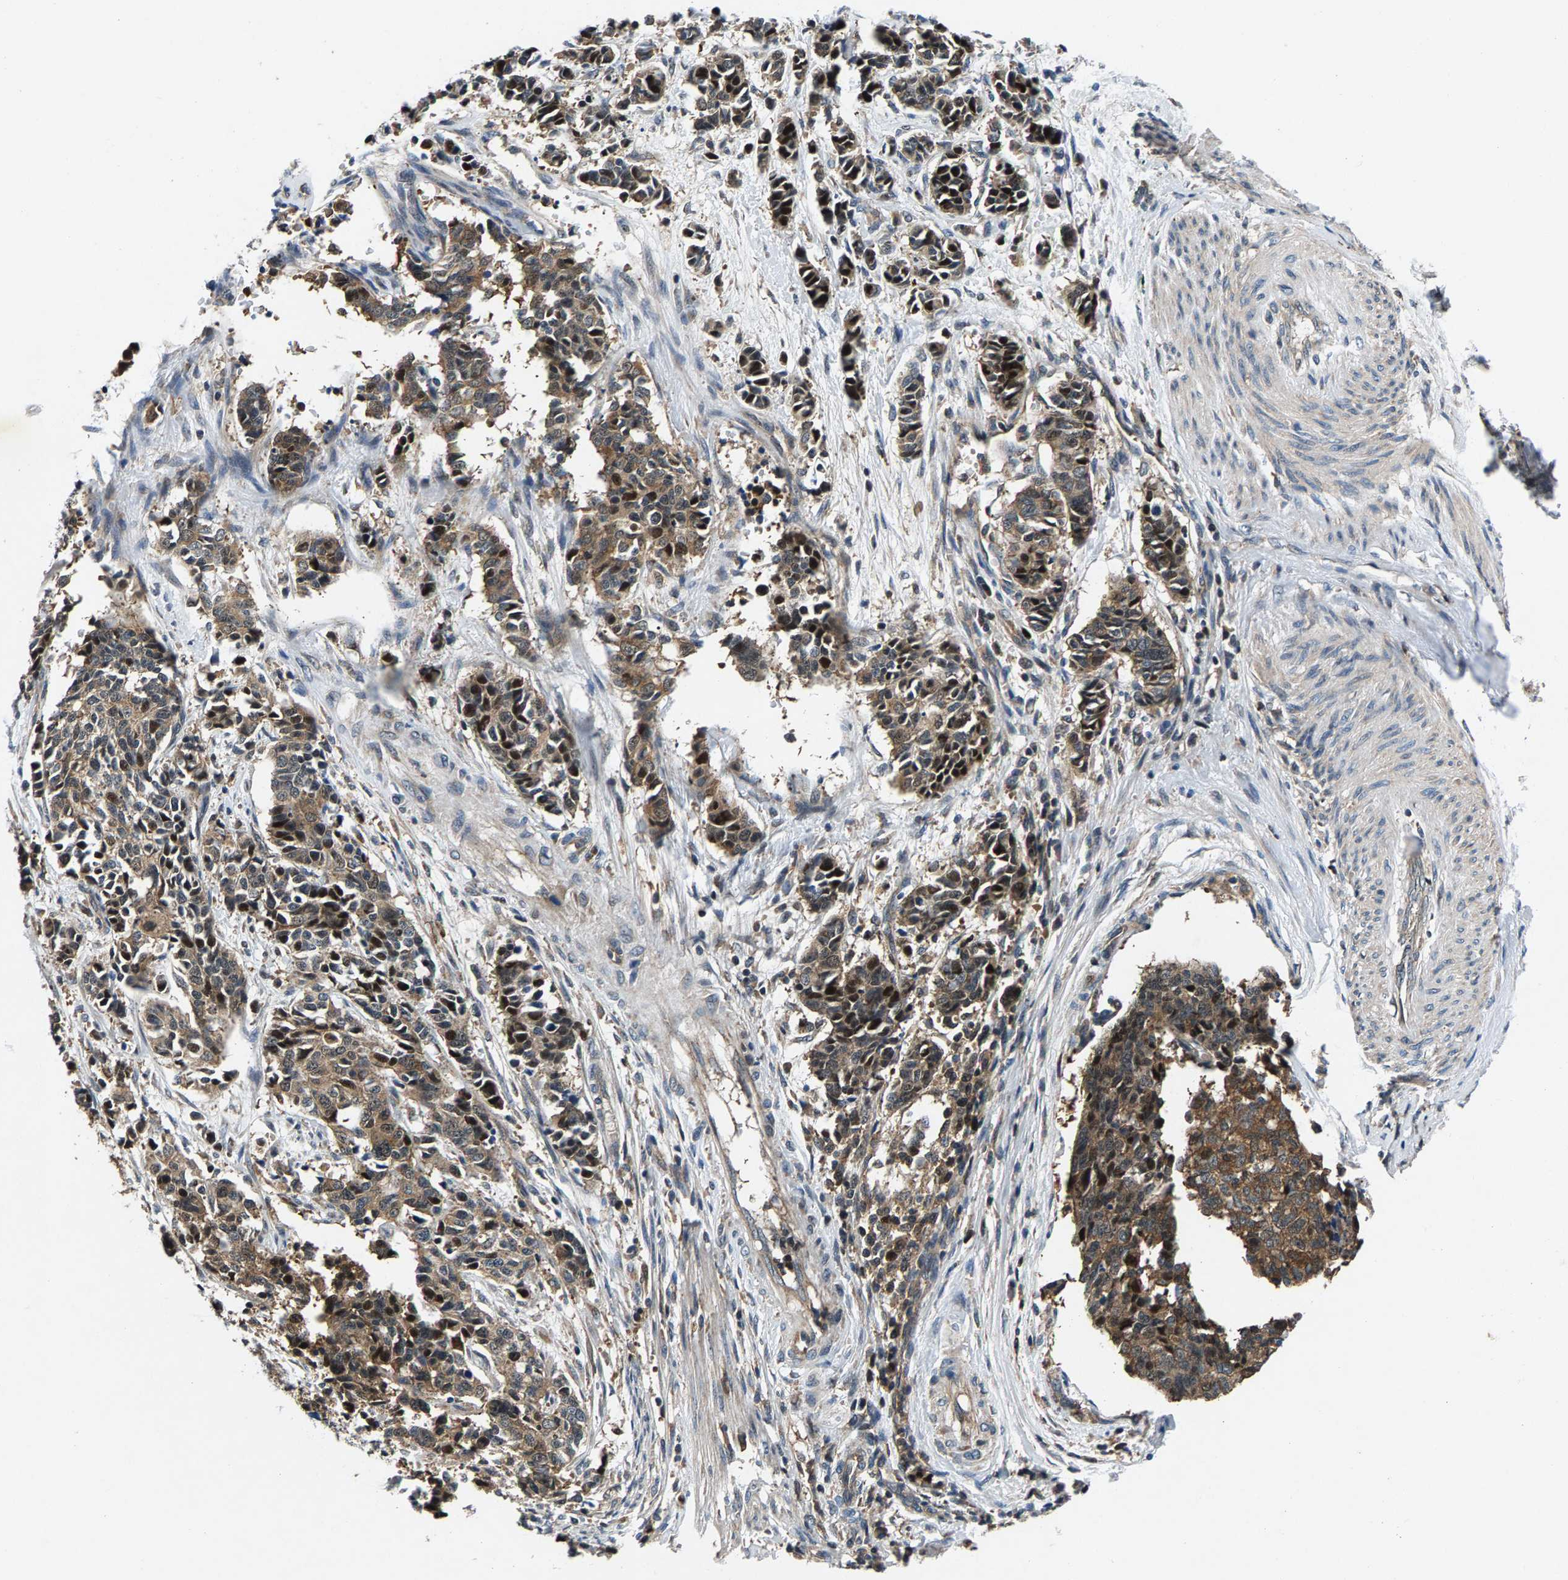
{"staining": {"intensity": "moderate", "quantity": ">75%", "location": "cytoplasmic/membranous,nuclear"}, "tissue": "cervical cancer", "cell_type": "Tumor cells", "image_type": "cancer", "snomed": [{"axis": "morphology", "description": "Normal tissue, NOS"}, {"axis": "morphology", "description": "Squamous cell carcinoma, NOS"}, {"axis": "topography", "description": "Cervix"}], "caption": "Brown immunohistochemical staining in human cervical squamous cell carcinoma exhibits moderate cytoplasmic/membranous and nuclear positivity in about >75% of tumor cells.", "gene": "FAM78A", "patient": {"sex": "female", "age": 35}}